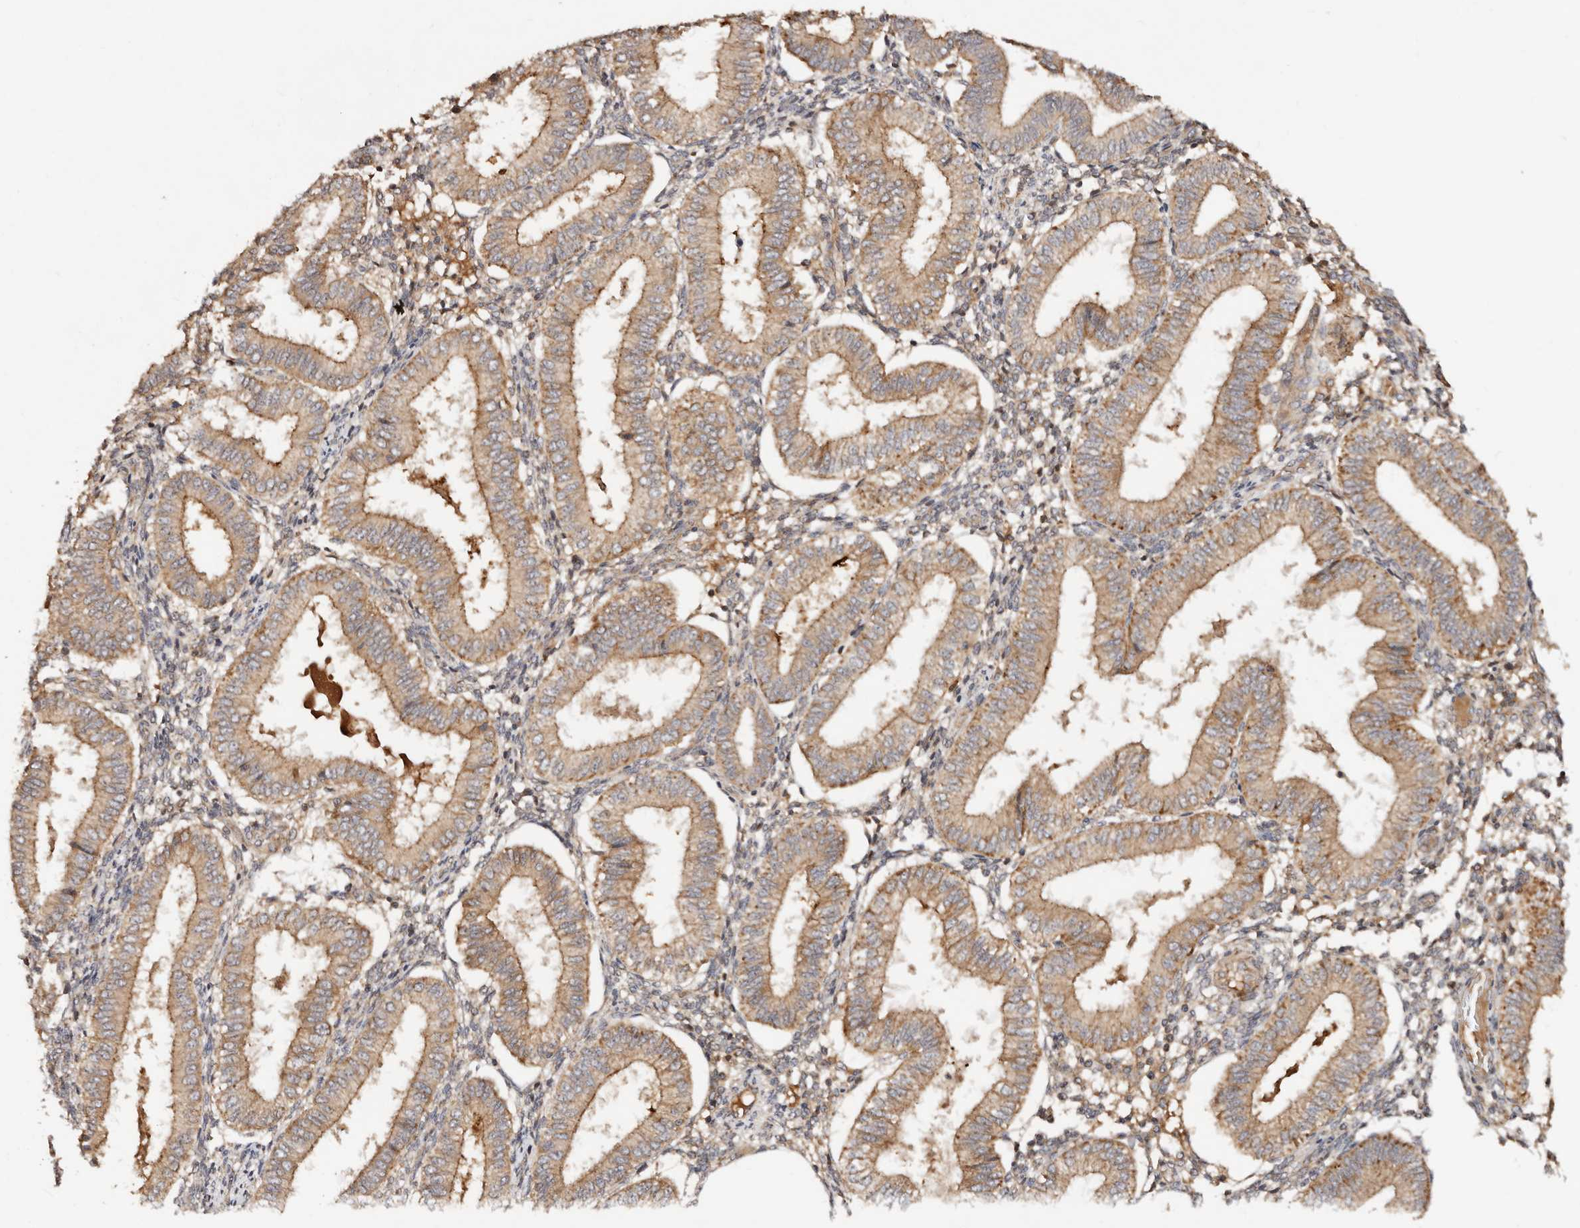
{"staining": {"intensity": "weak", "quantity": "25%-75%", "location": "cytoplasmic/membranous"}, "tissue": "endometrium", "cell_type": "Cells in endometrial stroma", "image_type": "normal", "snomed": [{"axis": "morphology", "description": "Normal tissue, NOS"}, {"axis": "topography", "description": "Endometrium"}], "caption": "Immunohistochemical staining of normal human endometrium exhibits low levels of weak cytoplasmic/membranous staining in approximately 25%-75% of cells in endometrial stroma.", "gene": "DENND11", "patient": {"sex": "female", "age": 39}}